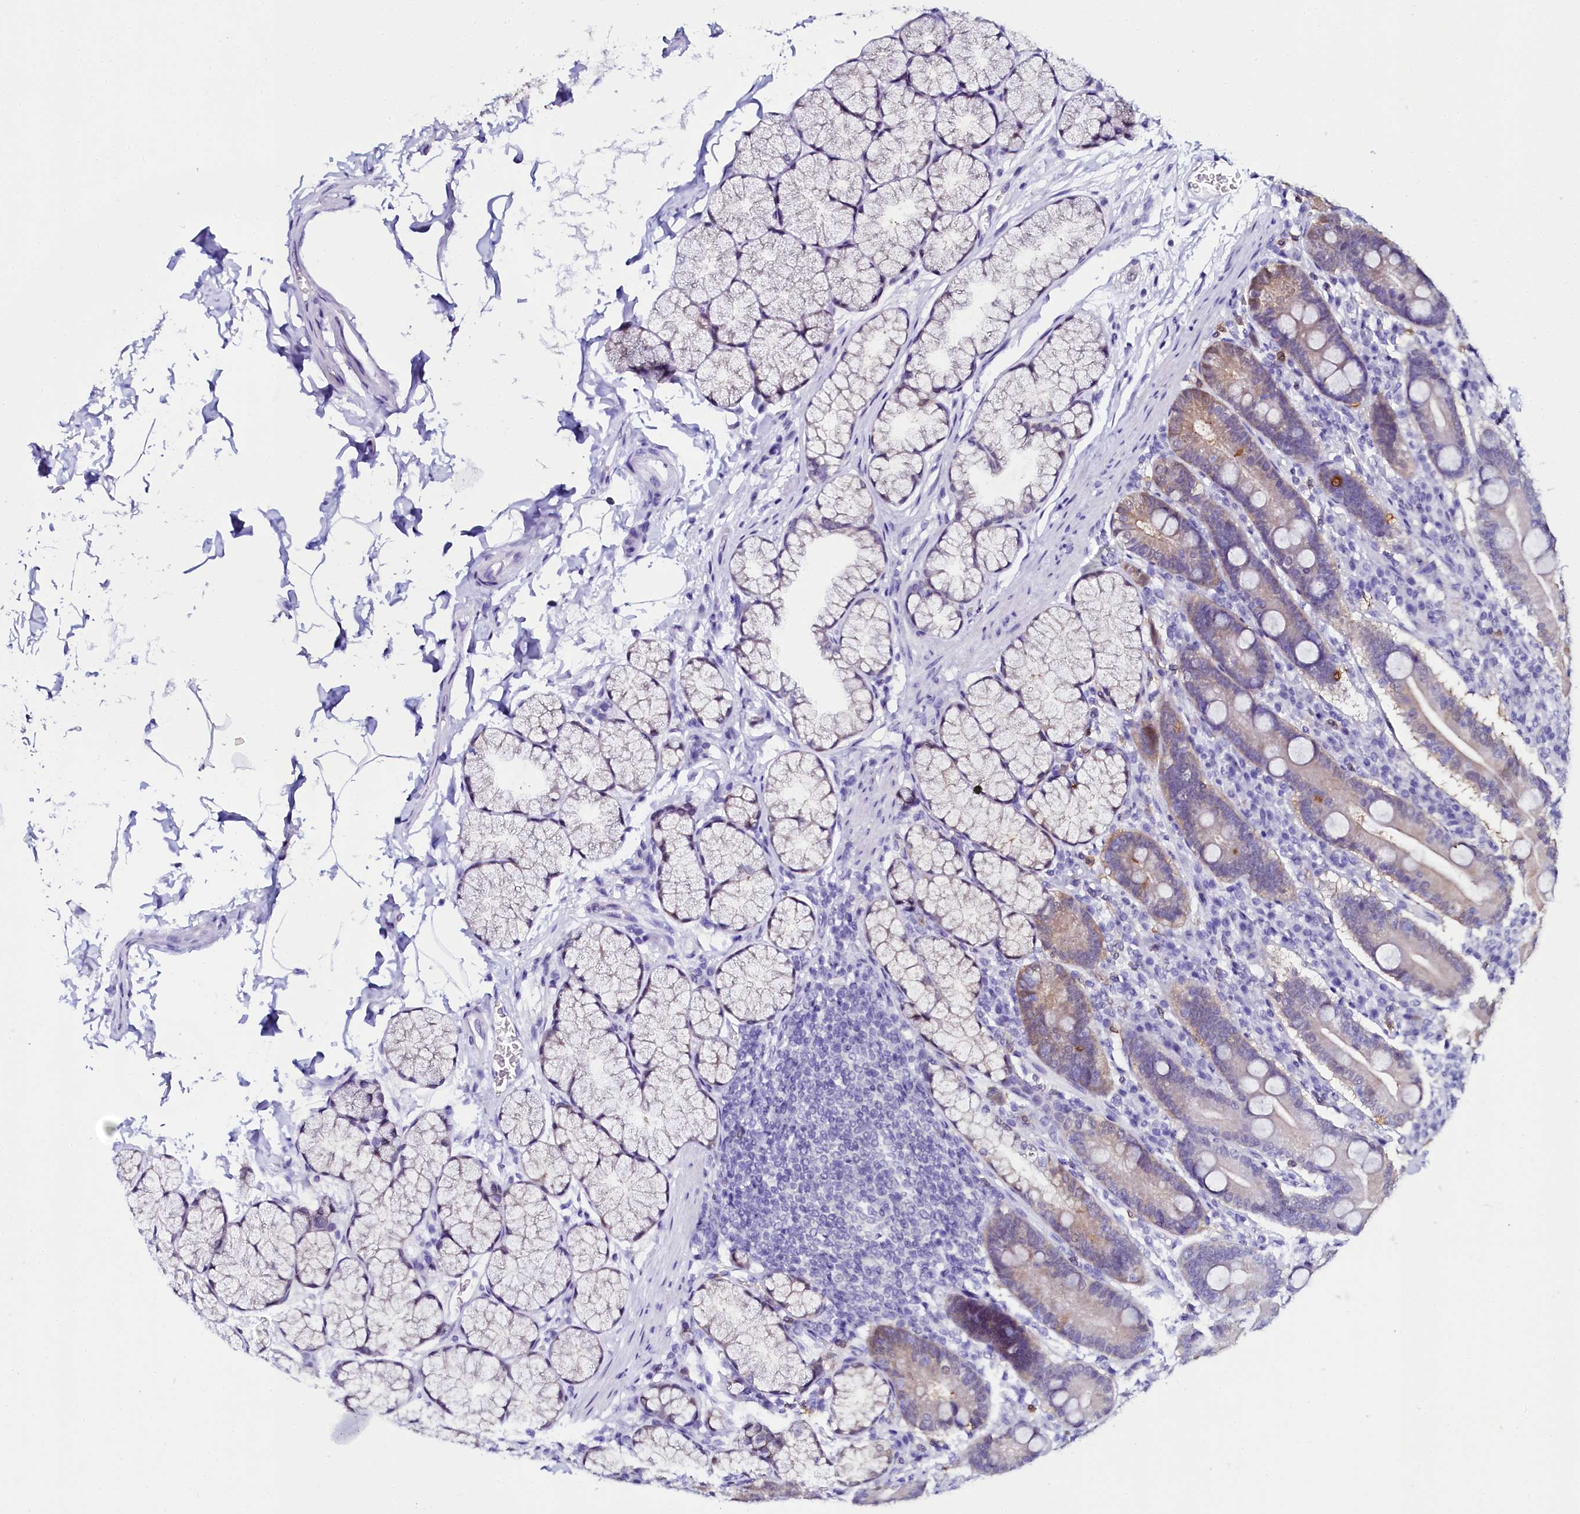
{"staining": {"intensity": "moderate", "quantity": "<25%", "location": "cytoplasmic/membranous,nuclear"}, "tissue": "duodenum", "cell_type": "Glandular cells", "image_type": "normal", "snomed": [{"axis": "morphology", "description": "Normal tissue, NOS"}, {"axis": "topography", "description": "Duodenum"}], "caption": "Immunohistochemistry (IHC) micrograph of normal human duodenum stained for a protein (brown), which exhibits low levels of moderate cytoplasmic/membranous,nuclear staining in approximately <25% of glandular cells.", "gene": "SORD", "patient": {"sex": "male", "age": 35}}